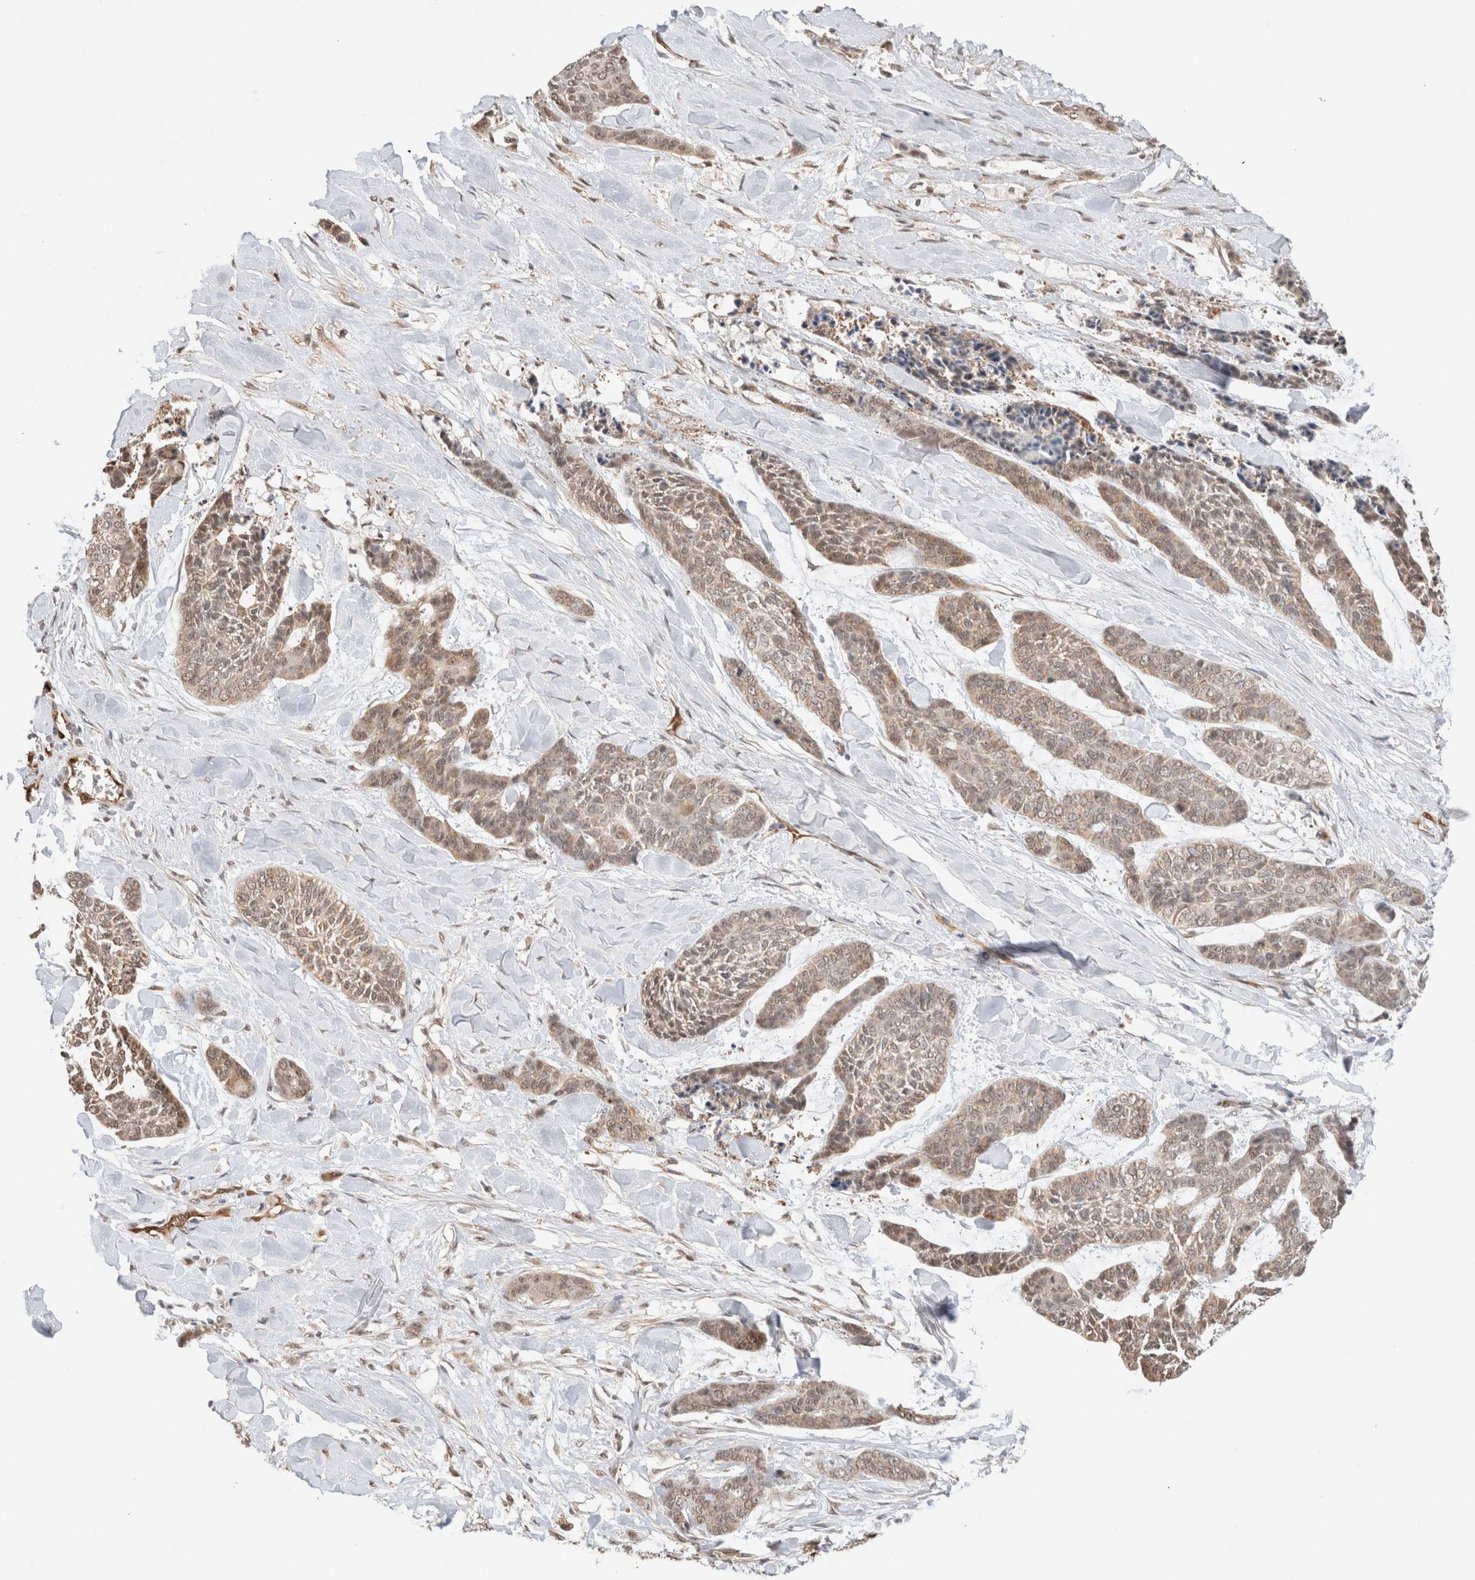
{"staining": {"intensity": "weak", "quantity": ">75%", "location": "cytoplasmic/membranous,nuclear"}, "tissue": "skin cancer", "cell_type": "Tumor cells", "image_type": "cancer", "snomed": [{"axis": "morphology", "description": "Basal cell carcinoma"}, {"axis": "topography", "description": "Skin"}], "caption": "Protein expression analysis of basal cell carcinoma (skin) exhibits weak cytoplasmic/membranous and nuclear expression in about >75% of tumor cells. The staining was performed using DAB to visualize the protein expression in brown, while the nuclei were stained in blue with hematoxylin (Magnification: 20x).", "gene": "CA13", "patient": {"sex": "female", "age": 64}}